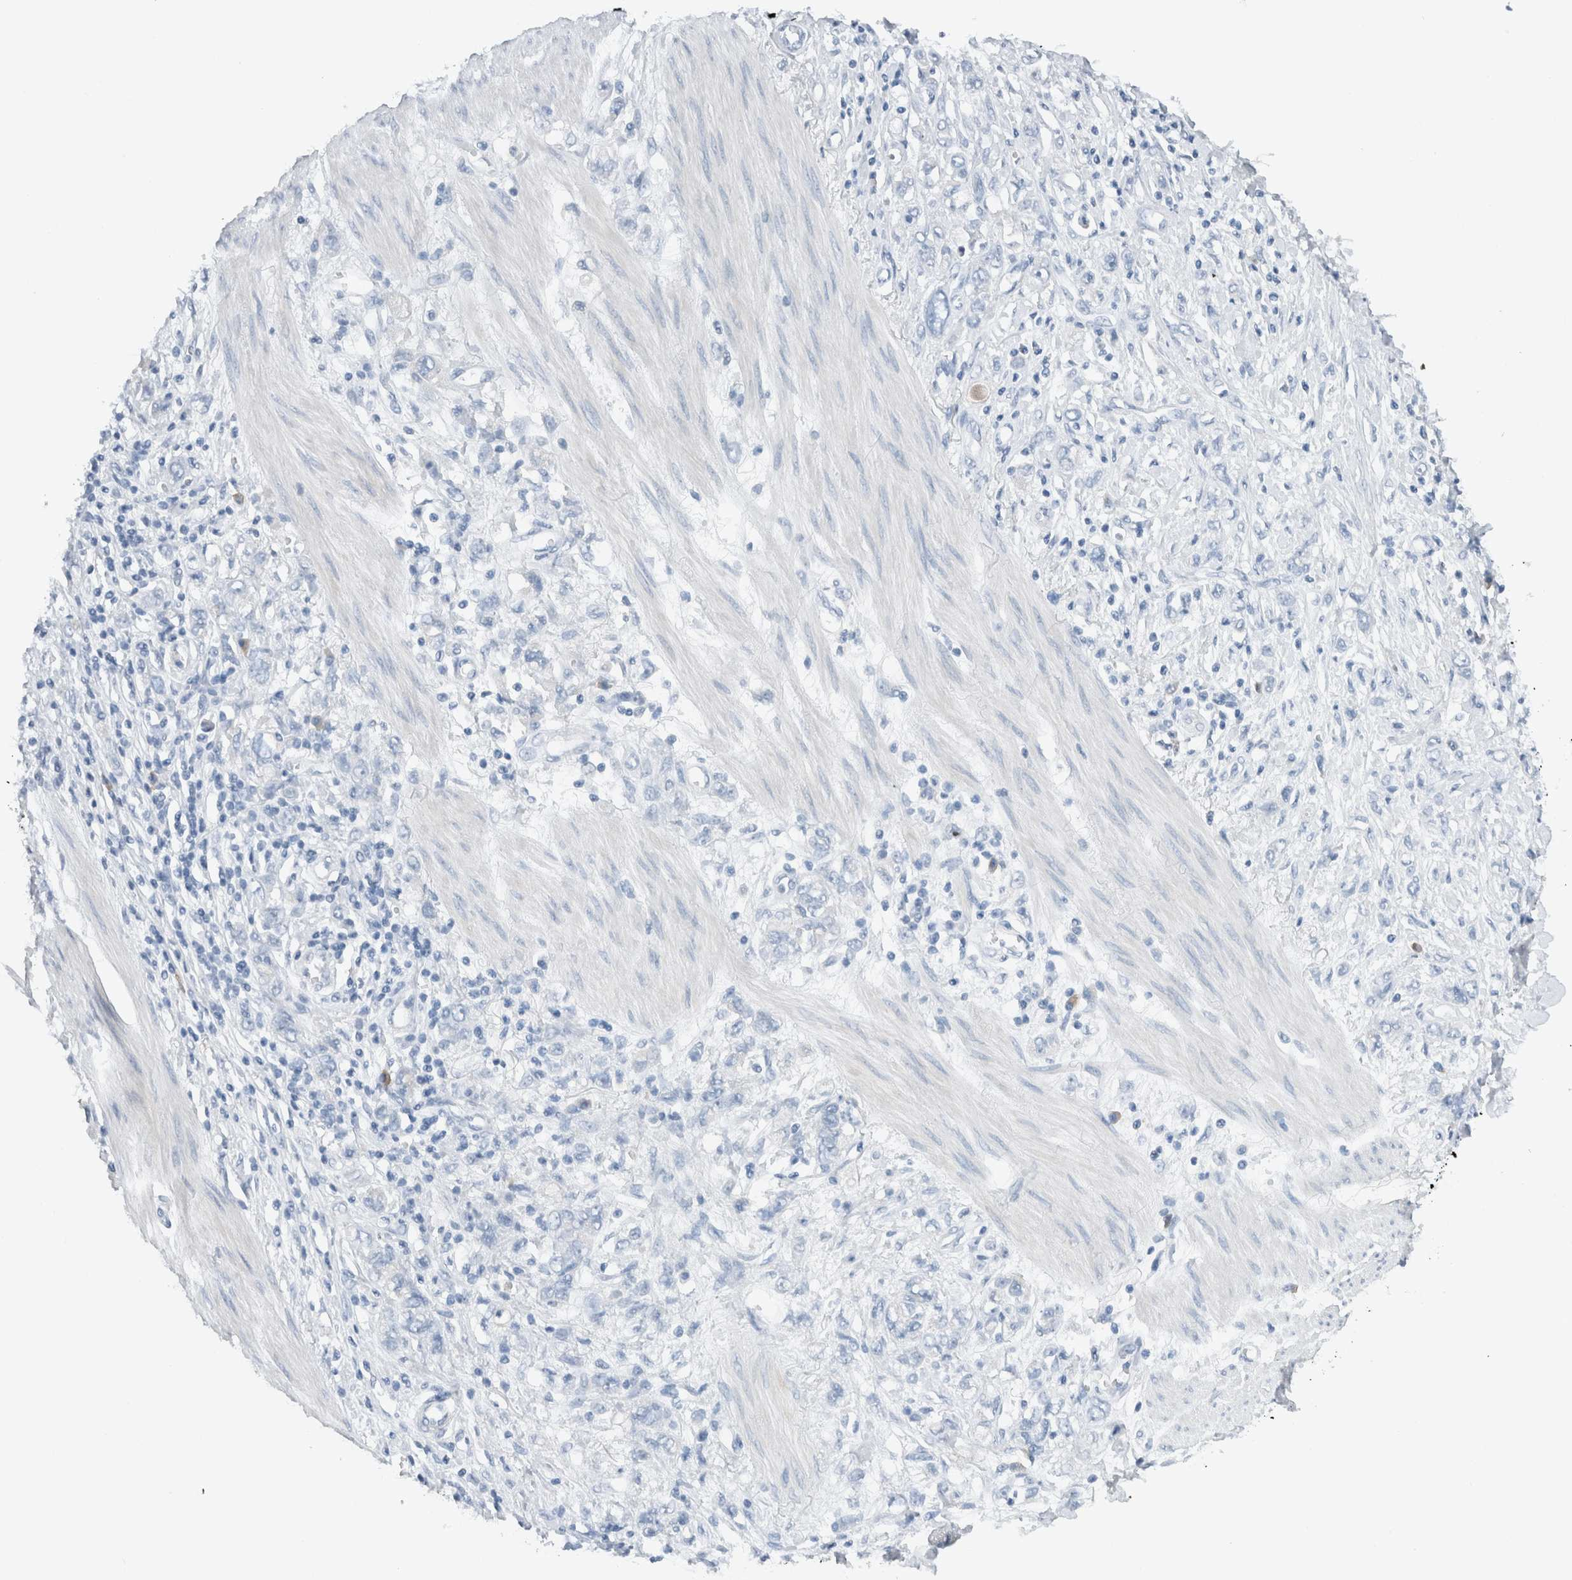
{"staining": {"intensity": "negative", "quantity": "none", "location": "none"}, "tissue": "stomach cancer", "cell_type": "Tumor cells", "image_type": "cancer", "snomed": [{"axis": "morphology", "description": "Adenocarcinoma, NOS"}, {"axis": "topography", "description": "Stomach"}], "caption": "Stomach cancer stained for a protein using immunohistochemistry (IHC) exhibits no staining tumor cells.", "gene": "DUOX1", "patient": {"sex": "female", "age": 76}}